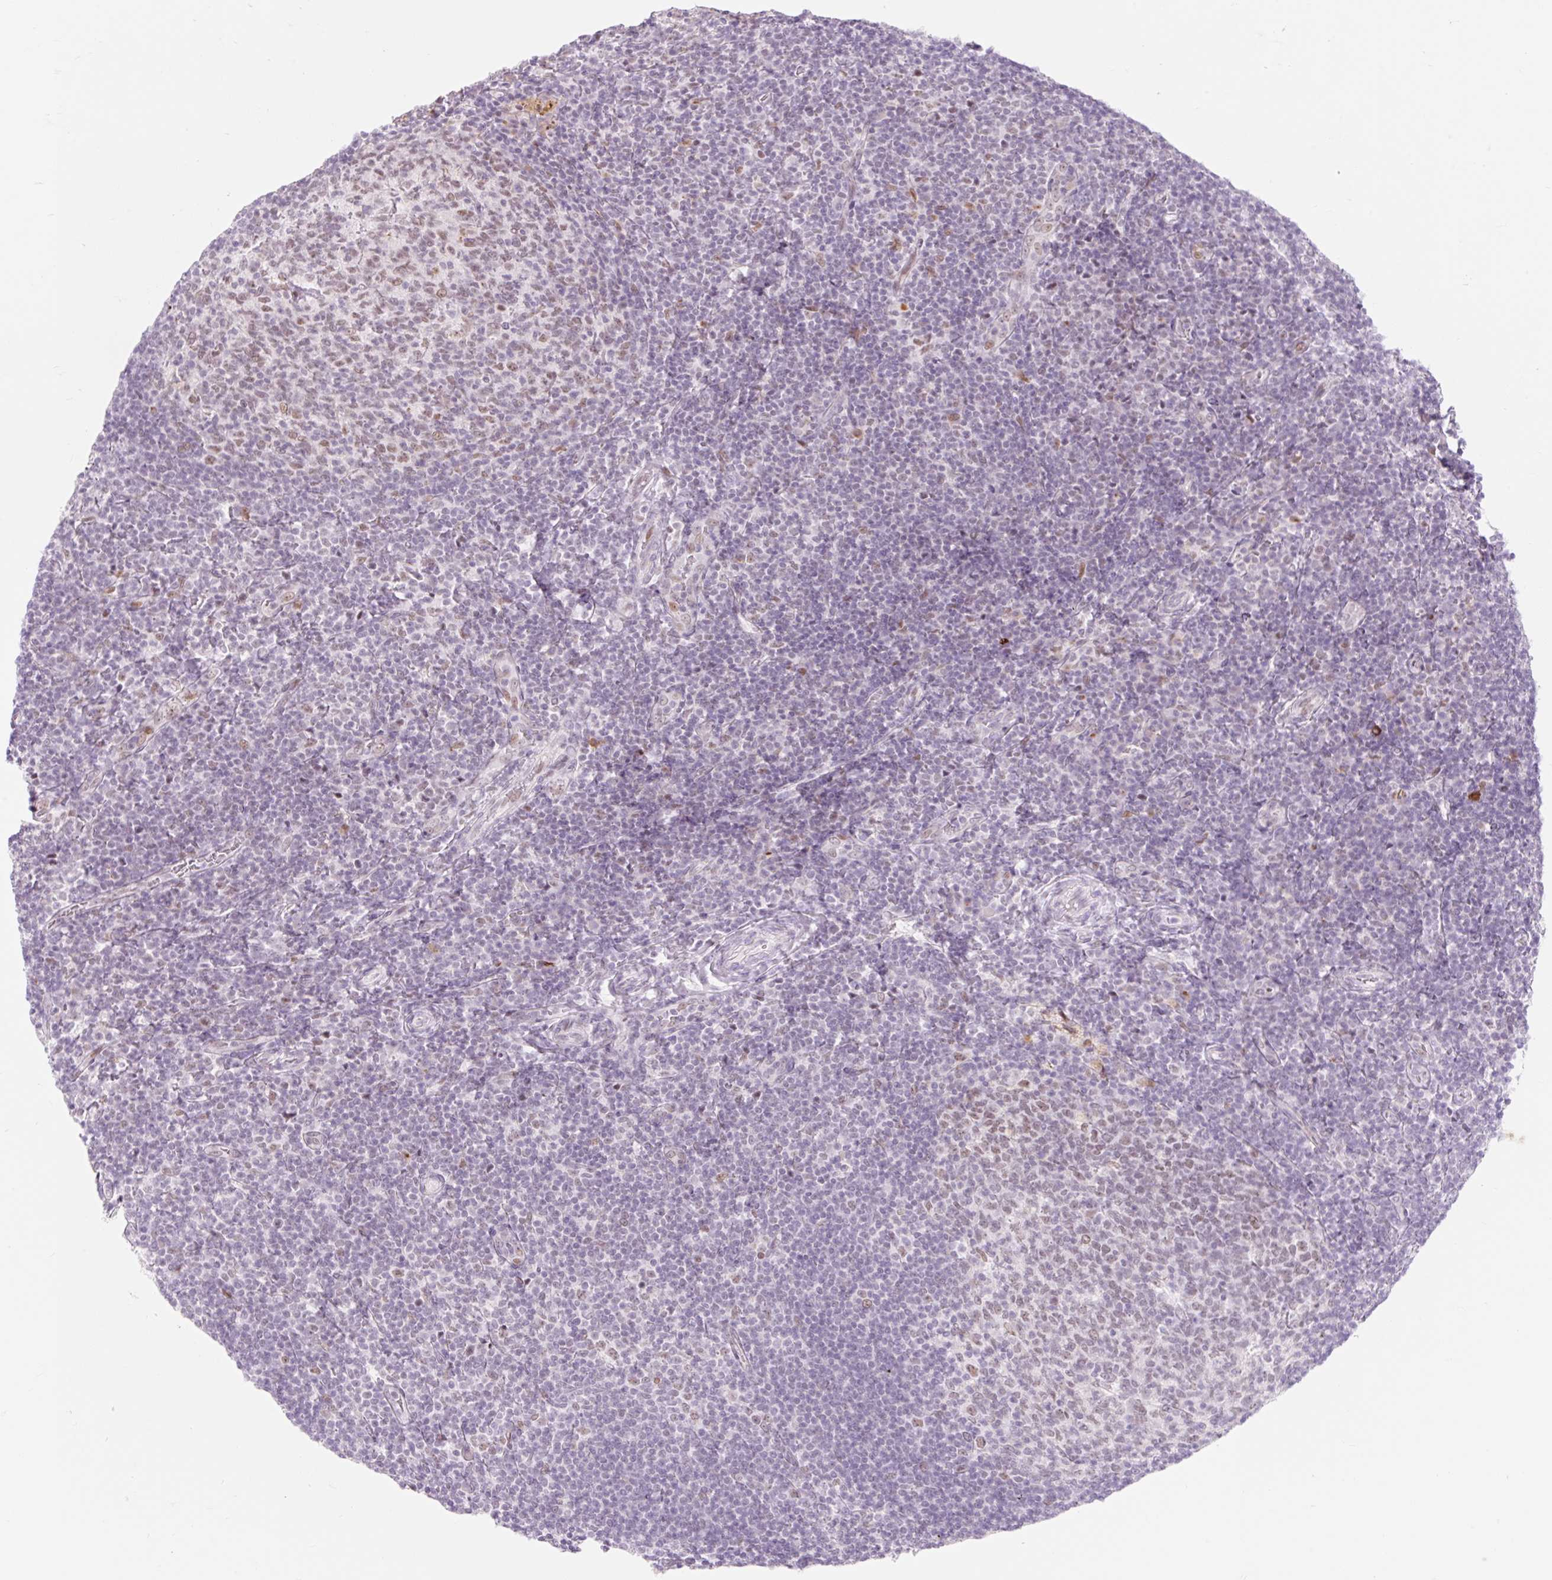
{"staining": {"intensity": "moderate", "quantity": "25%-75%", "location": "nuclear"}, "tissue": "tonsil", "cell_type": "Germinal center cells", "image_type": "normal", "snomed": [{"axis": "morphology", "description": "Normal tissue, NOS"}, {"axis": "topography", "description": "Tonsil"}], "caption": "Protein staining of benign tonsil exhibits moderate nuclear positivity in about 25%-75% of germinal center cells.", "gene": "H2BW1", "patient": {"sex": "female", "age": 10}}